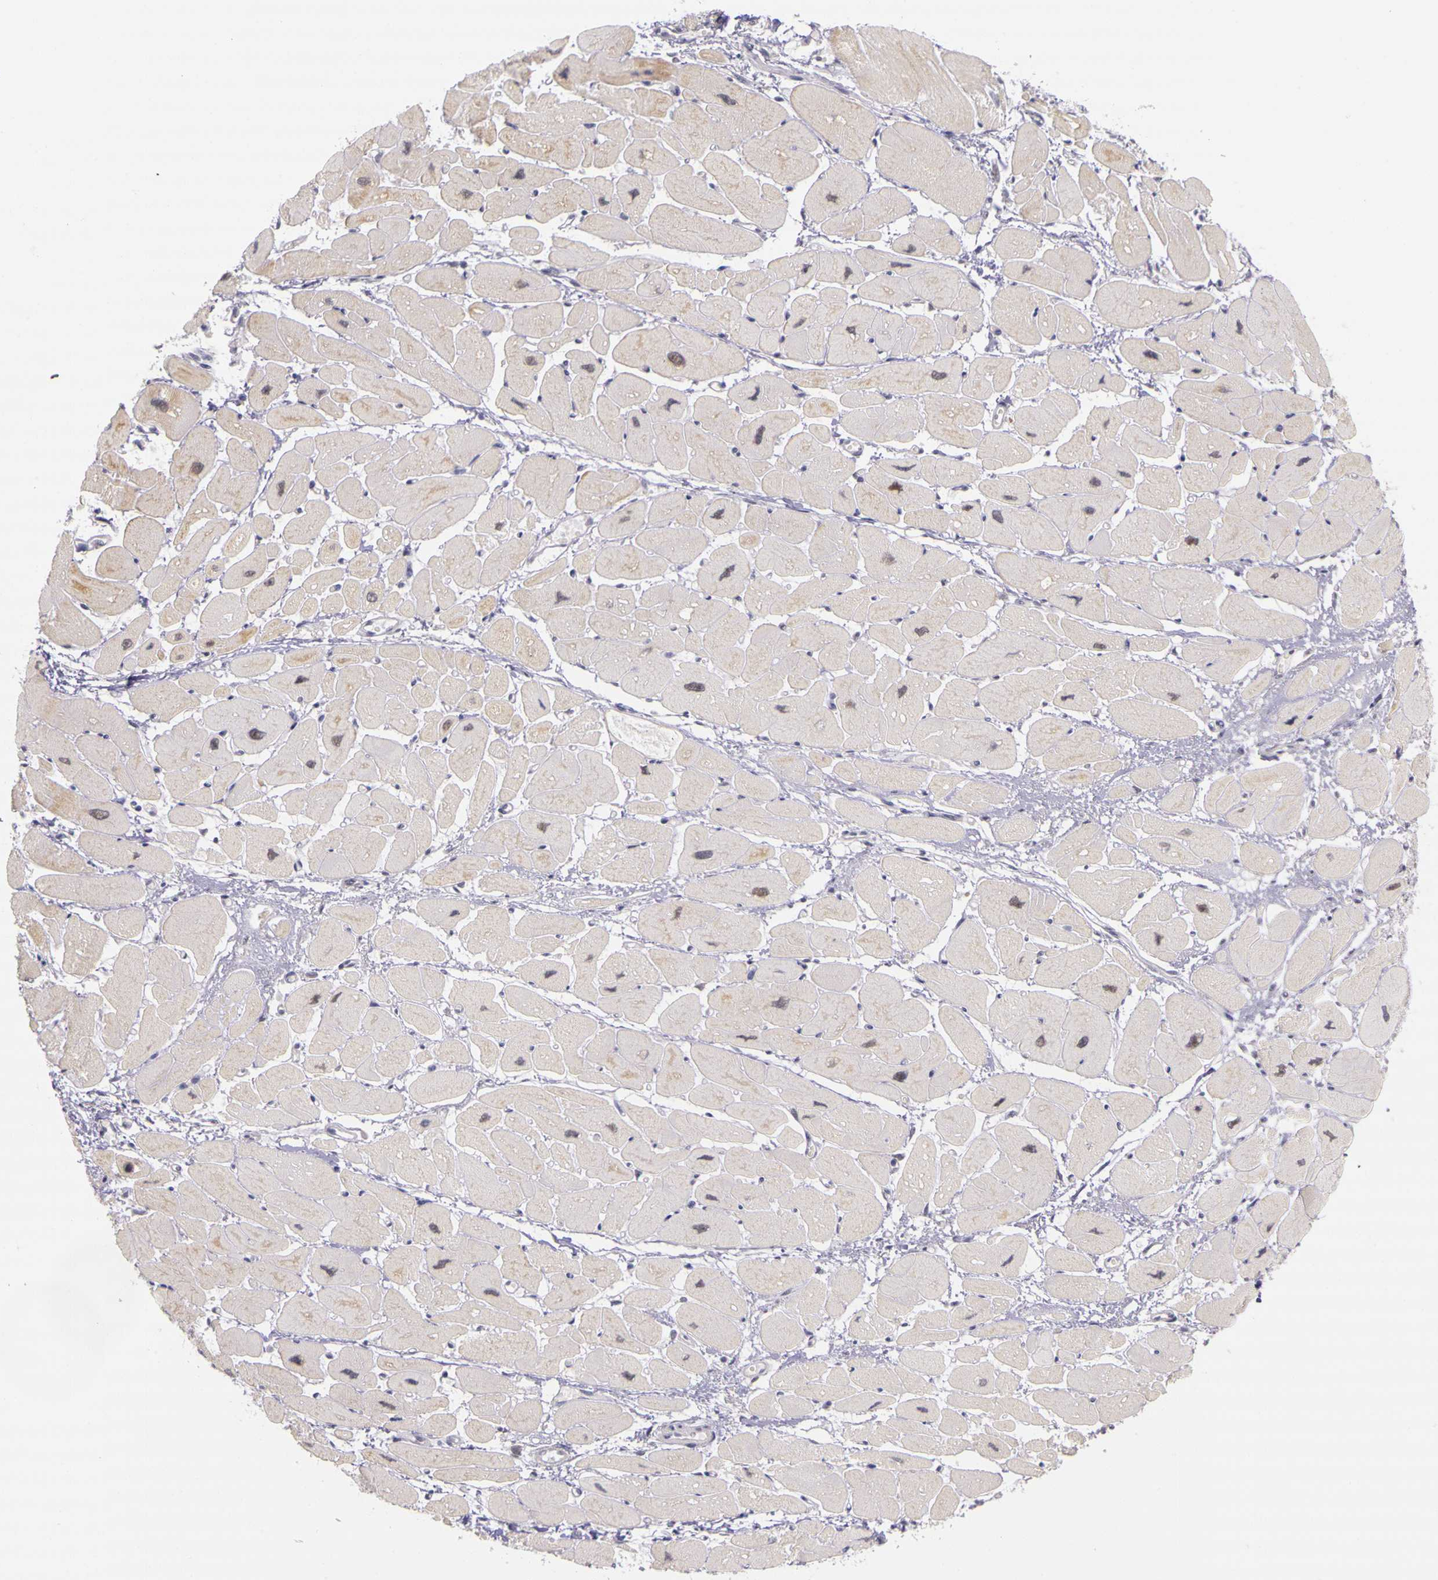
{"staining": {"intensity": "weak", "quantity": "<25%", "location": "nuclear"}, "tissue": "heart muscle", "cell_type": "Cardiomyocytes", "image_type": "normal", "snomed": [{"axis": "morphology", "description": "Normal tissue, NOS"}, {"axis": "topography", "description": "Heart"}], "caption": "Histopathology image shows no protein positivity in cardiomyocytes of benign heart muscle. (DAB (3,3'-diaminobenzidine) immunohistochemistry, high magnification).", "gene": "WDR13", "patient": {"sex": "female", "age": 54}}